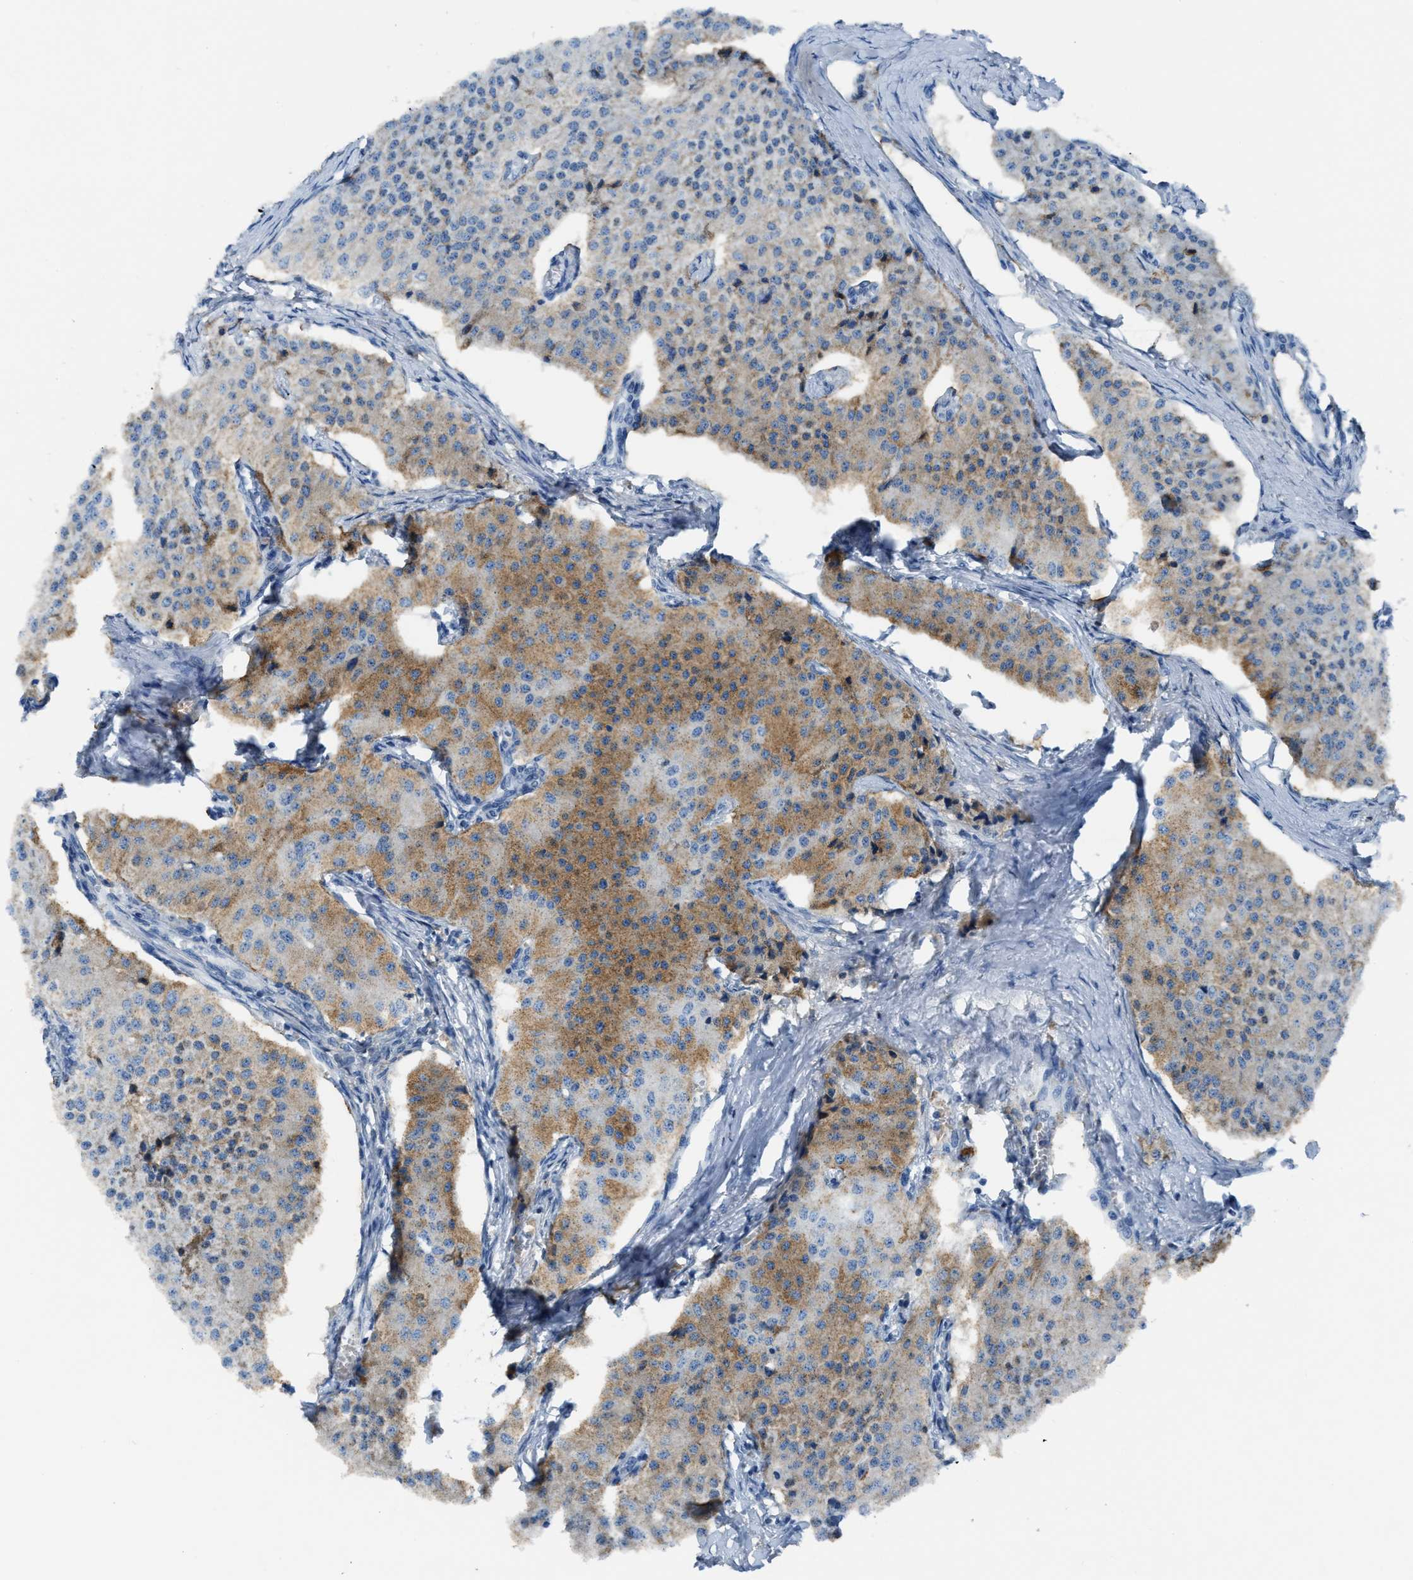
{"staining": {"intensity": "moderate", "quantity": ">75%", "location": "cytoplasmic/membranous"}, "tissue": "carcinoid", "cell_type": "Tumor cells", "image_type": "cancer", "snomed": [{"axis": "morphology", "description": "Carcinoid, malignant, NOS"}, {"axis": "topography", "description": "Colon"}], "caption": "Human malignant carcinoid stained for a protein (brown) demonstrates moderate cytoplasmic/membranous positive expression in about >75% of tumor cells.", "gene": "ASZ1", "patient": {"sex": "female", "age": 52}}